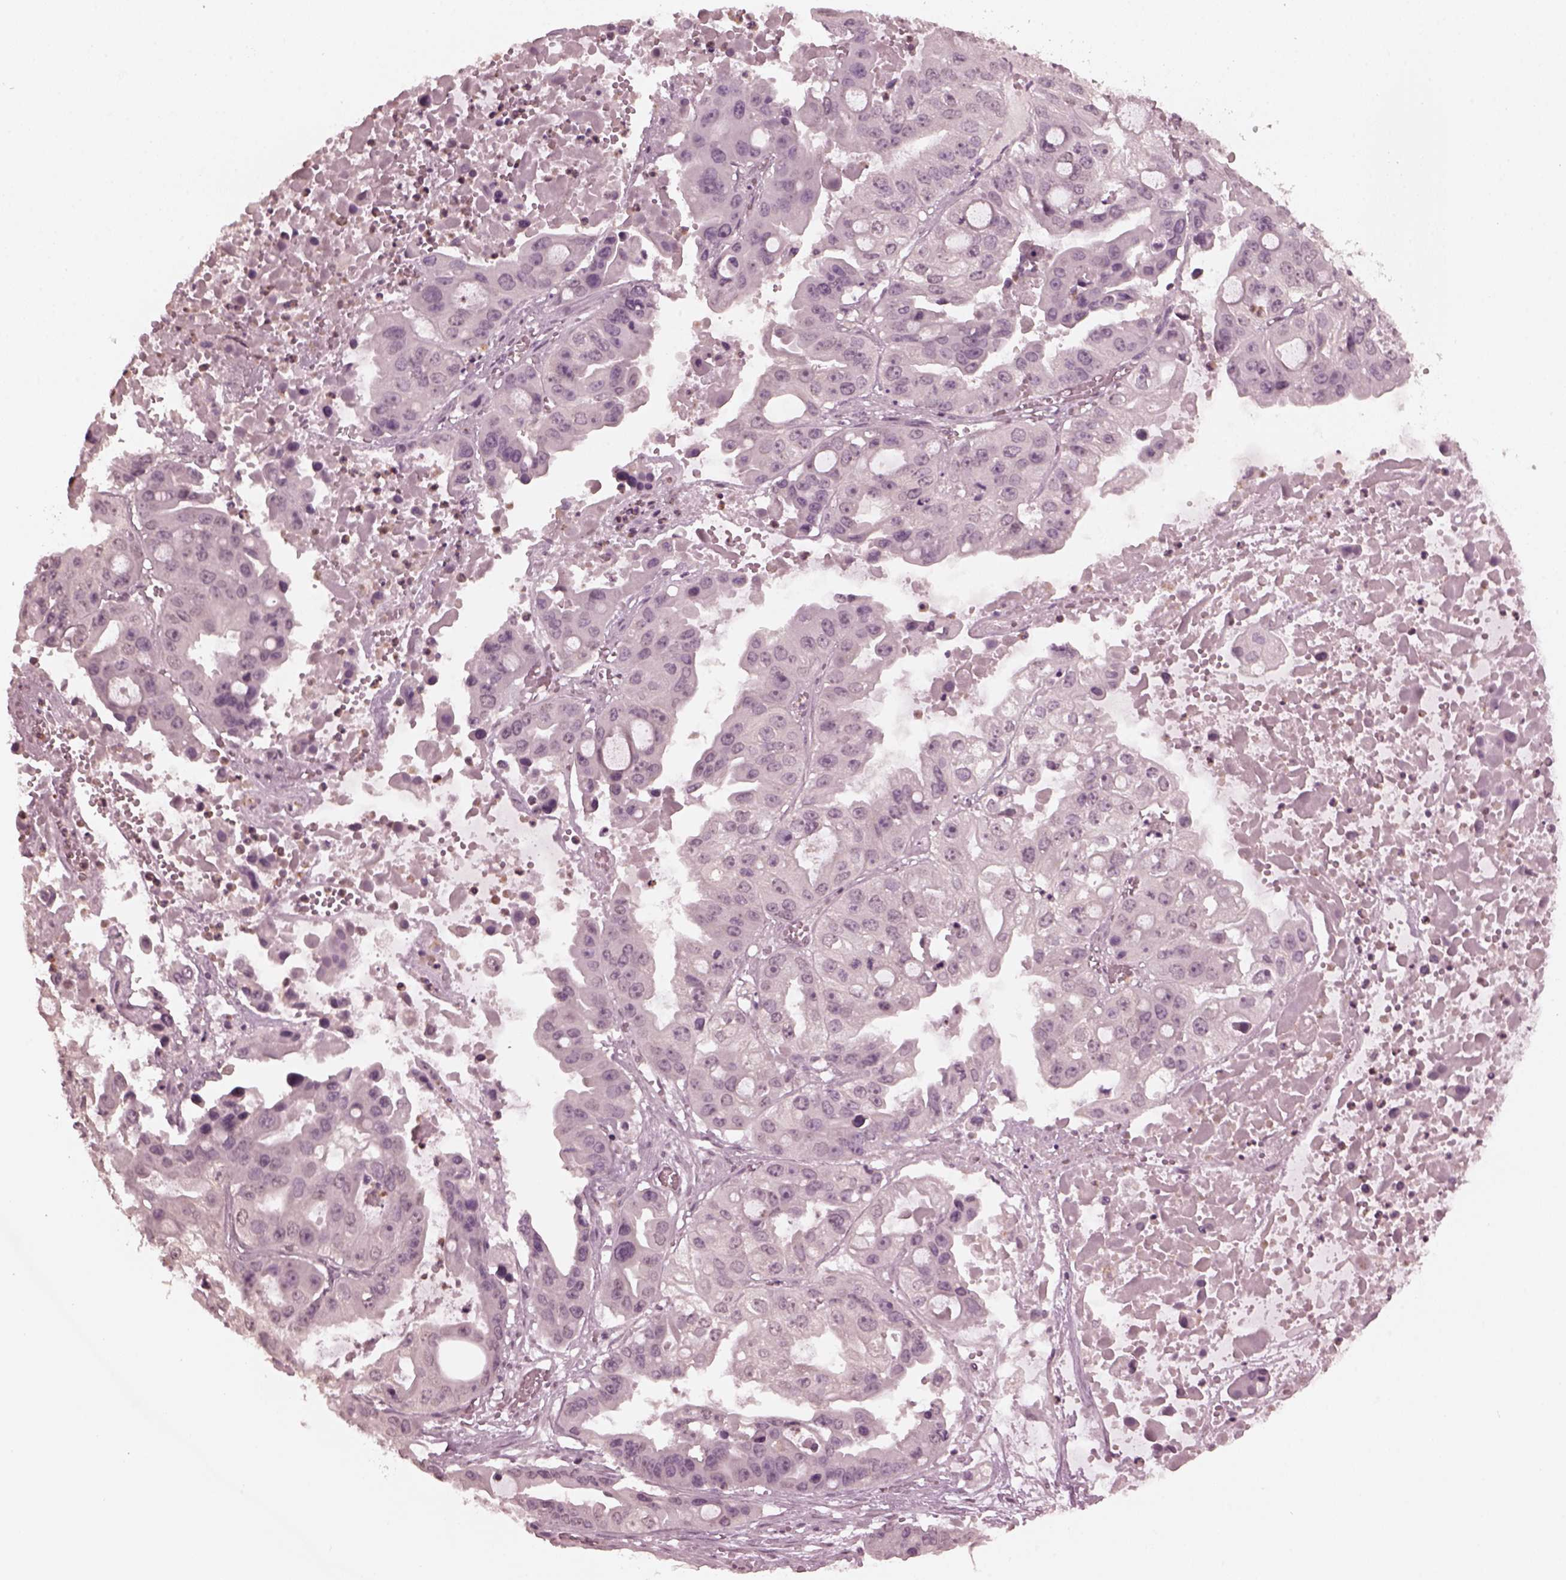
{"staining": {"intensity": "negative", "quantity": "none", "location": "none"}, "tissue": "ovarian cancer", "cell_type": "Tumor cells", "image_type": "cancer", "snomed": [{"axis": "morphology", "description": "Cystadenocarcinoma, serous, NOS"}, {"axis": "topography", "description": "Ovary"}], "caption": "Tumor cells show no significant staining in ovarian cancer. The staining was performed using DAB (3,3'-diaminobenzidine) to visualize the protein expression in brown, while the nuclei were stained in blue with hematoxylin (Magnification: 20x).", "gene": "KRT79", "patient": {"sex": "female", "age": 56}}